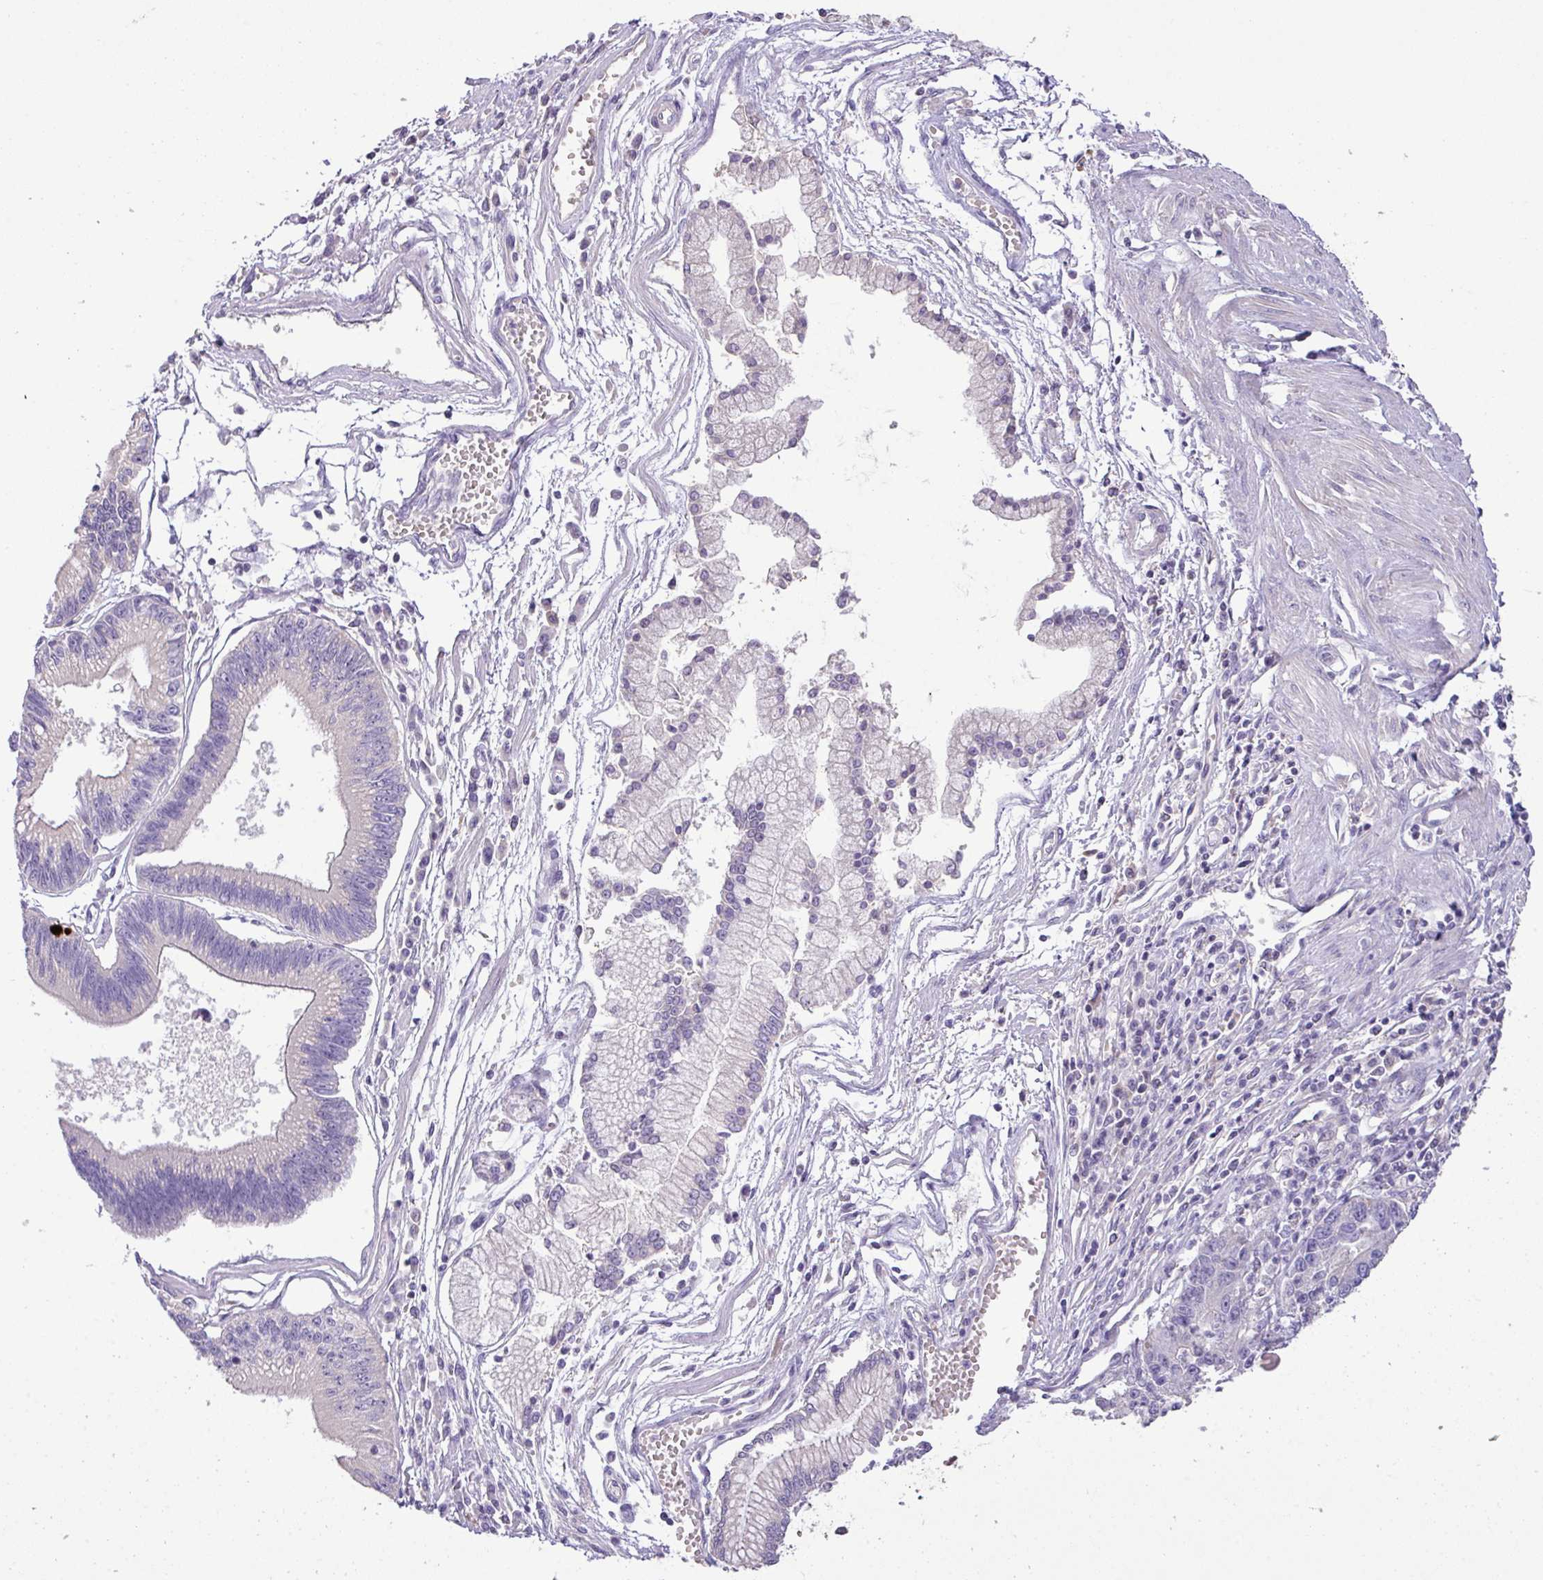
{"staining": {"intensity": "negative", "quantity": "none", "location": "none"}, "tissue": "stomach cancer", "cell_type": "Tumor cells", "image_type": "cancer", "snomed": [{"axis": "morphology", "description": "Adenocarcinoma, NOS"}, {"axis": "topography", "description": "Stomach"}], "caption": "A micrograph of adenocarcinoma (stomach) stained for a protein reveals no brown staining in tumor cells.", "gene": "OR6C6", "patient": {"sex": "male", "age": 59}}